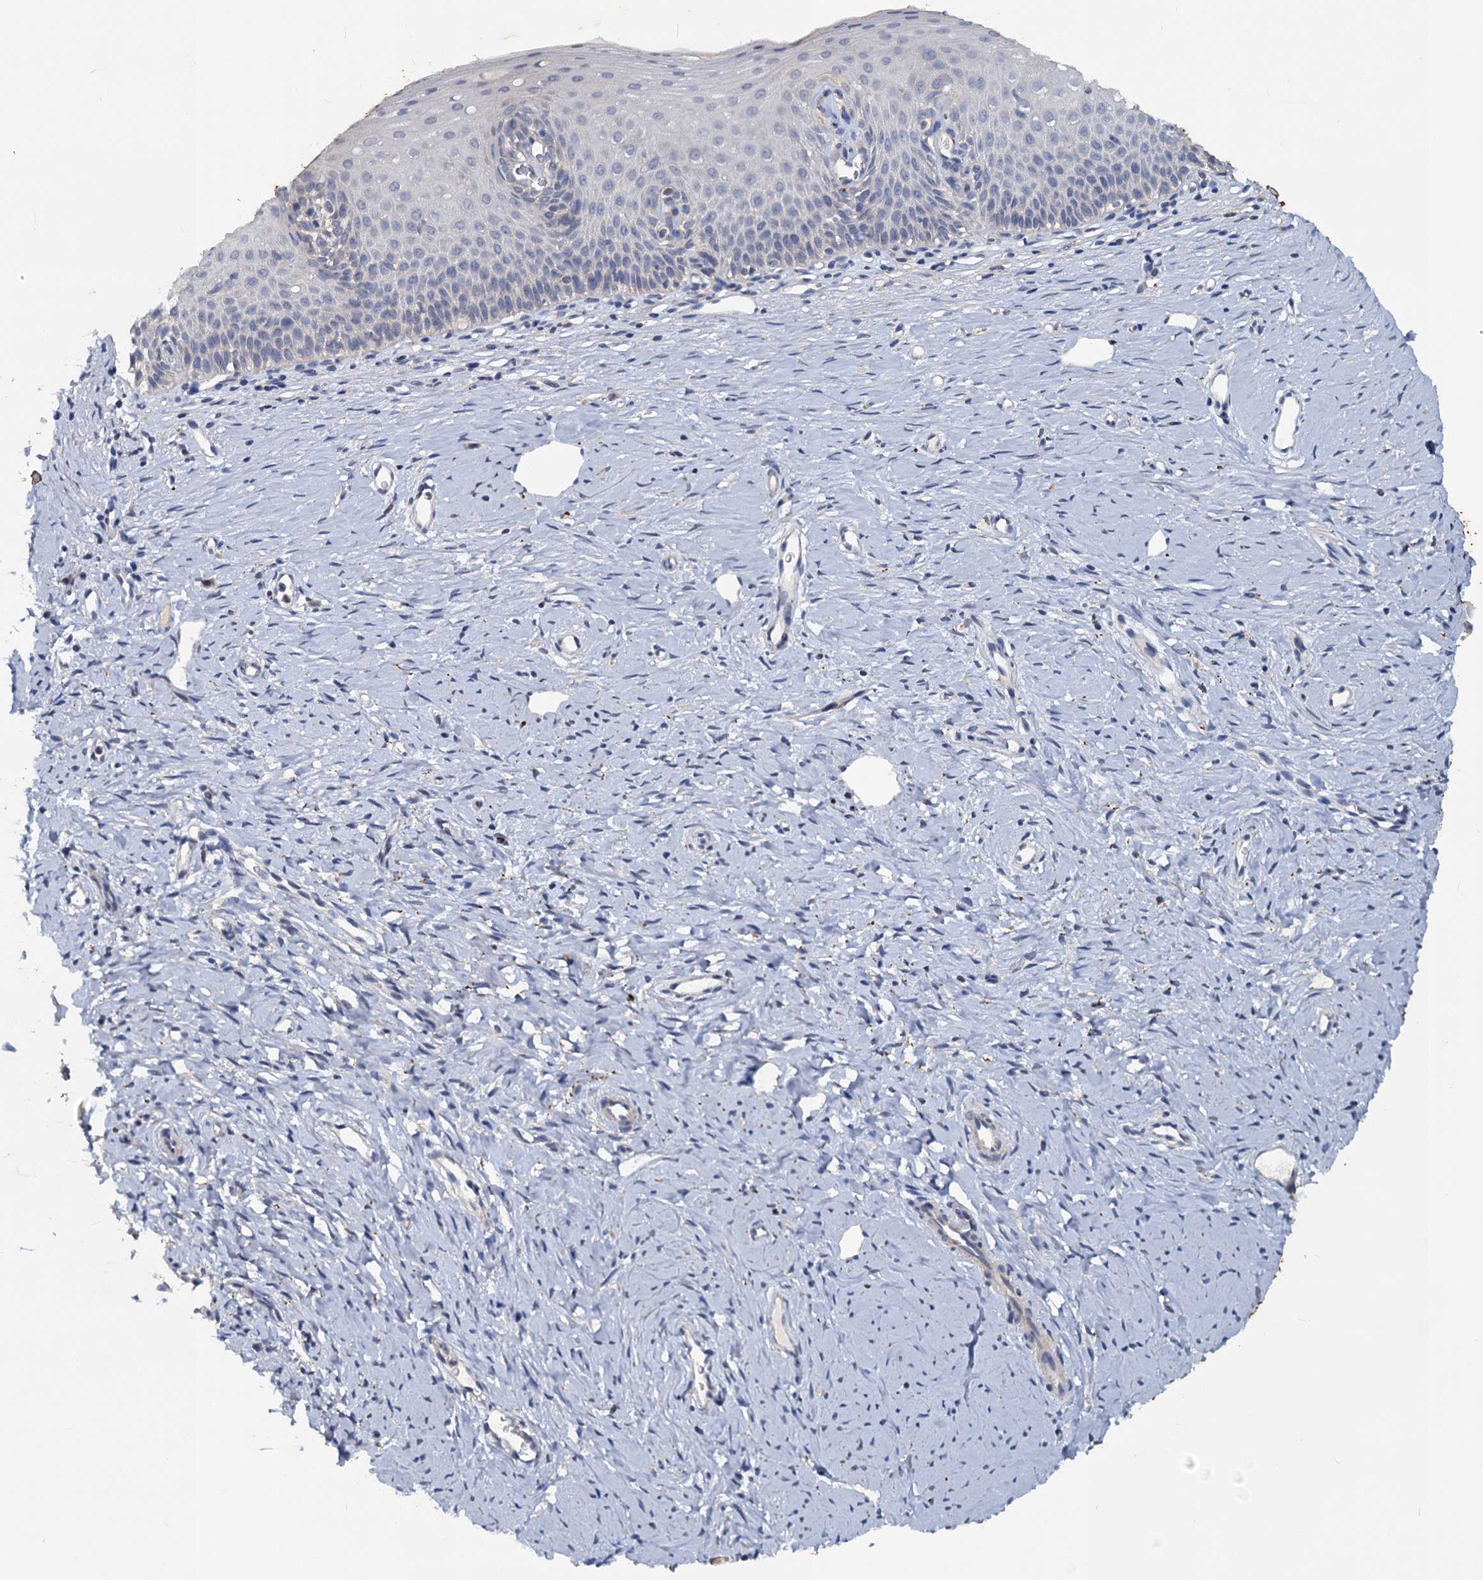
{"staining": {"intensity": "negative", "quantity": "none", "location": "none"}, "tissue": "cervix", "cell_type": "Glandular cells", "image_type": "normal", "snomed": [{"axis": "morphology", "description": "Normal tissue, NOS"}, {"axis": "topography", "description": "Cervix"}], "caption": "Immunohistochemistry of unremarkable cervix displays no staining in glandular cells. (Brightfield microscopy of DAB (3,3'-diaminobenzidine) IHC at high magnification).", "gene": "SLC2A7", "patient": {"sex": "female", "age": 36}}